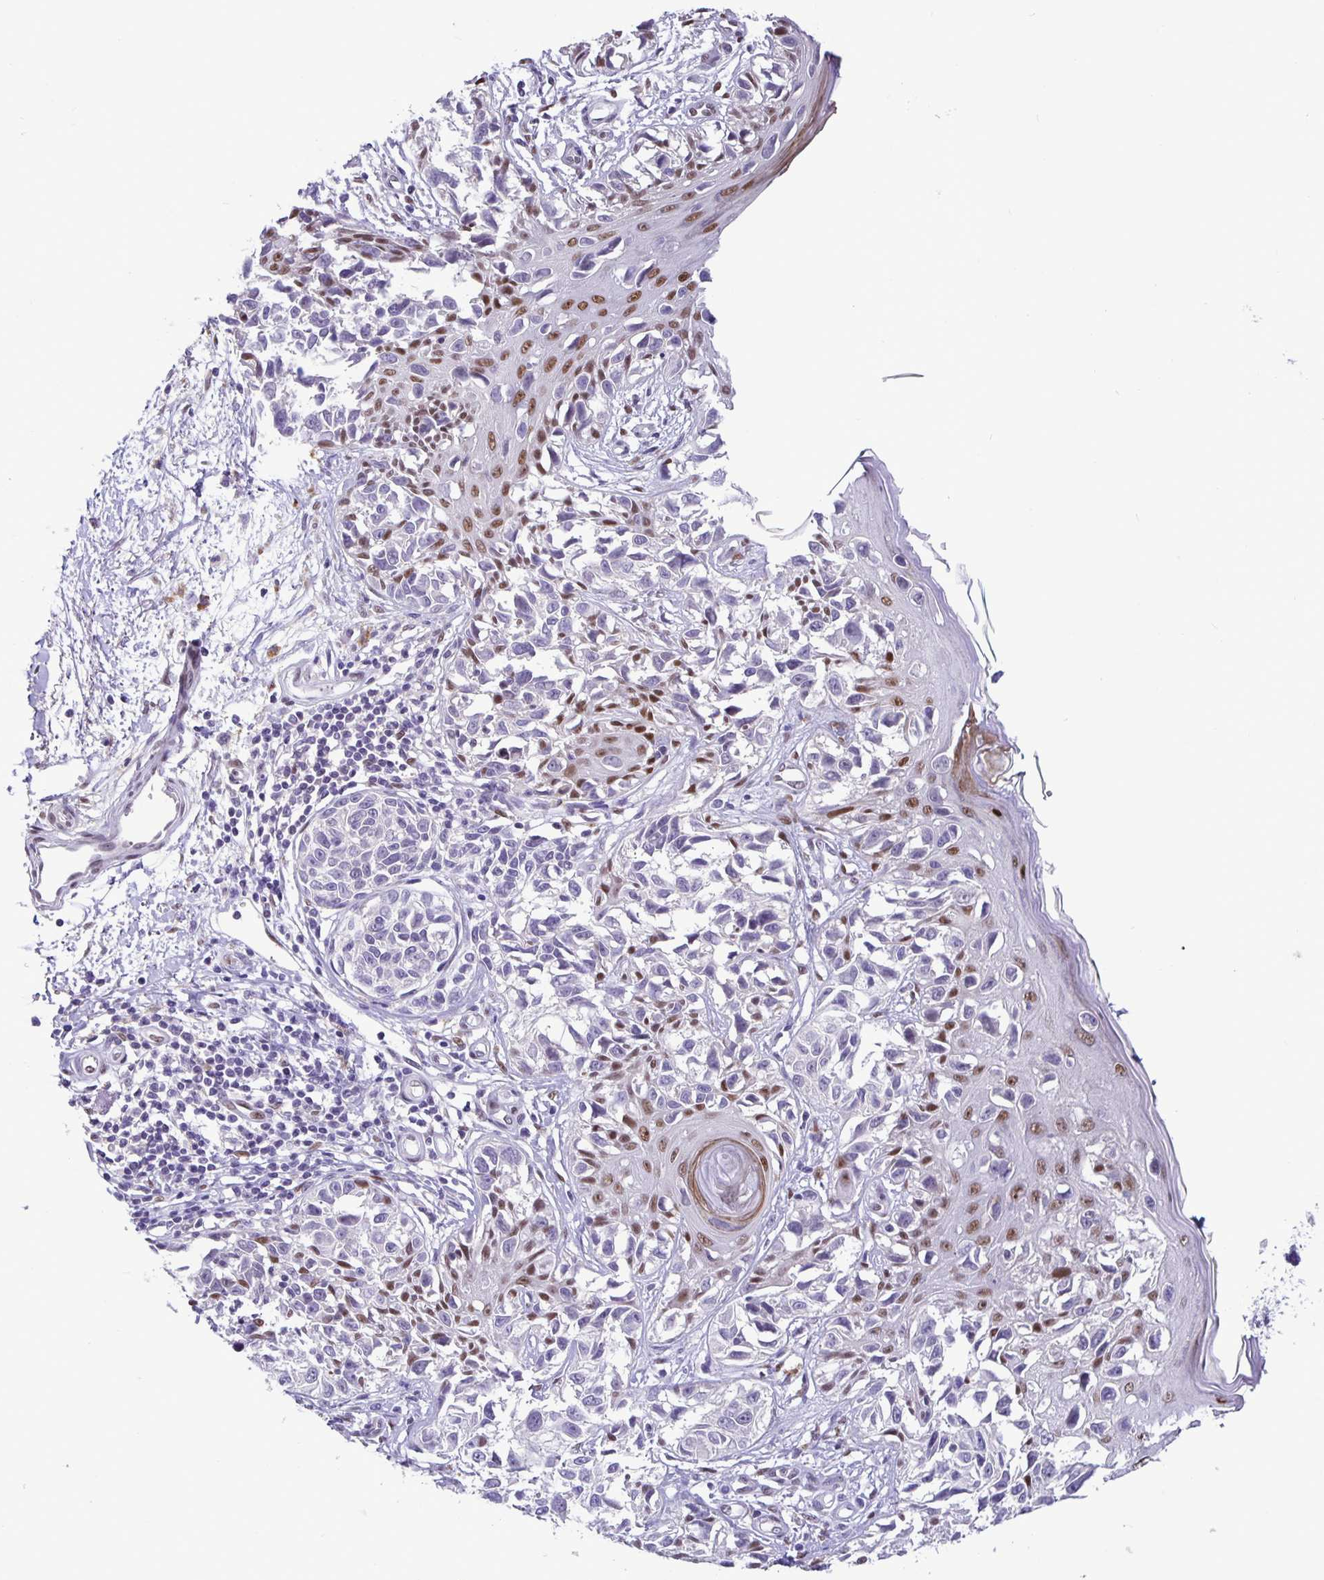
{"staining": {"intensity": "negative", "quantity": "none", "location": "none"}, "tissue": "melanoma", "cell_type": "Tumor cells", "image_type": "cancer", "snomed": [{"axis": "morphology", "description": "Malignant melanoma, NOS"}, {"axis": "topography", "description": "Skin"}], "caption": "This image is of melanoma stained with immunohistochemistry (IHC) to label a protein in brown with the nuclei are counter-stained blue. There is no positivity in tumor cells.", "gene": "FOSL2", "patient": {"sex": "male", "age": 73}}